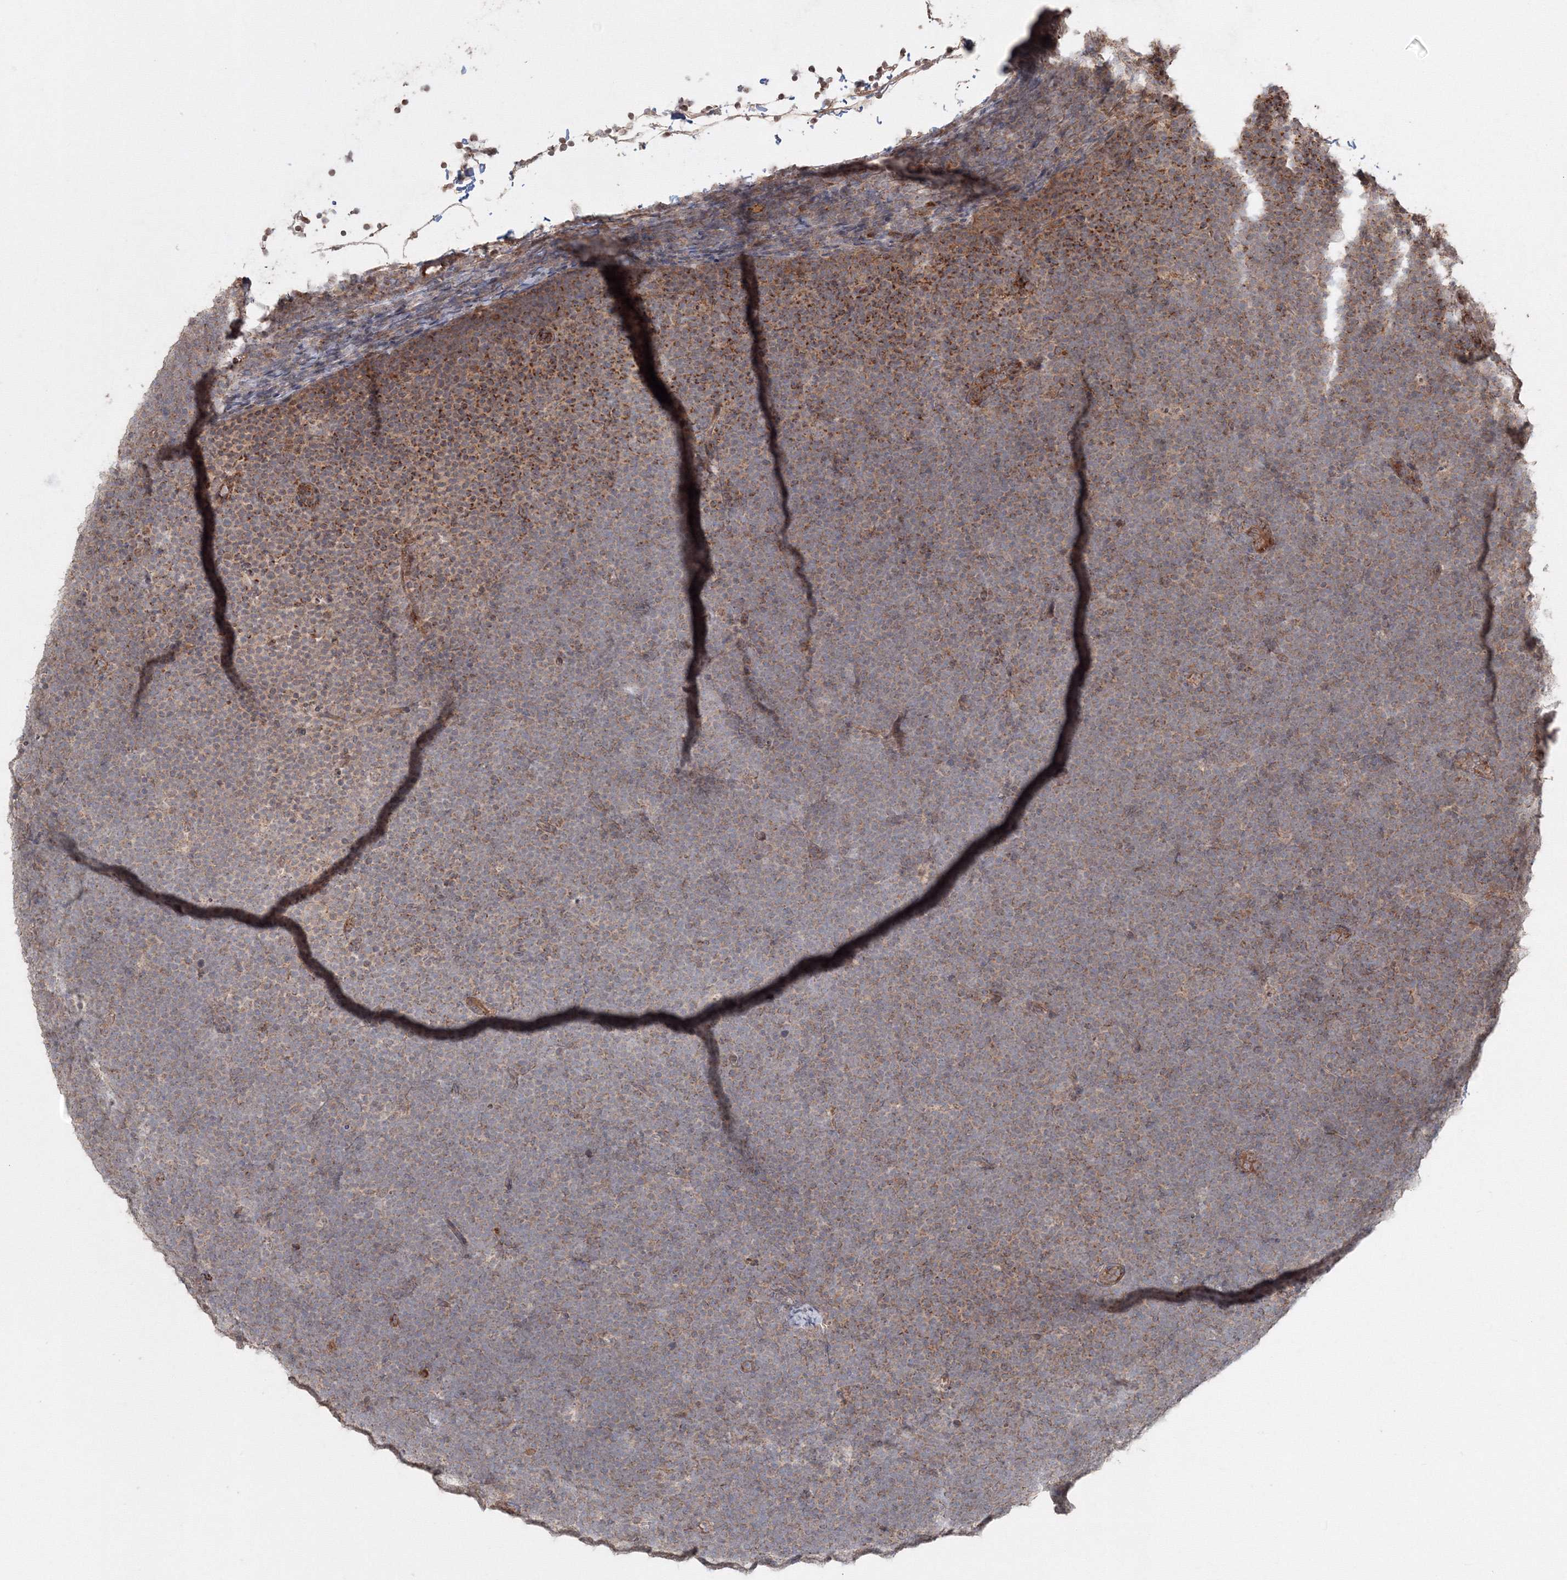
{"staining": {"intensity": "weak", "quantity": ">75%", "location": "cytoplasmic/membranous"}, "tissue": "lymphoma", "cell_type": "Tumor cells", "image_type": "cancer", "snomed": [{"axis": "morphology", "description": "Malignant lymphoma, non-Hodgkin's type, High grade"}, {"axis": "topography", "description": "Lymph node"}], "caption": "A photomicrograph of high-grade malignant lymphoma, non-Hodgkin's type stained for a protein exhibits weak cytoplasmic/membranous brown staining in tumor cells.", "gene": "ANAPC16", "patient": {"sex": "male", "age": 13}}